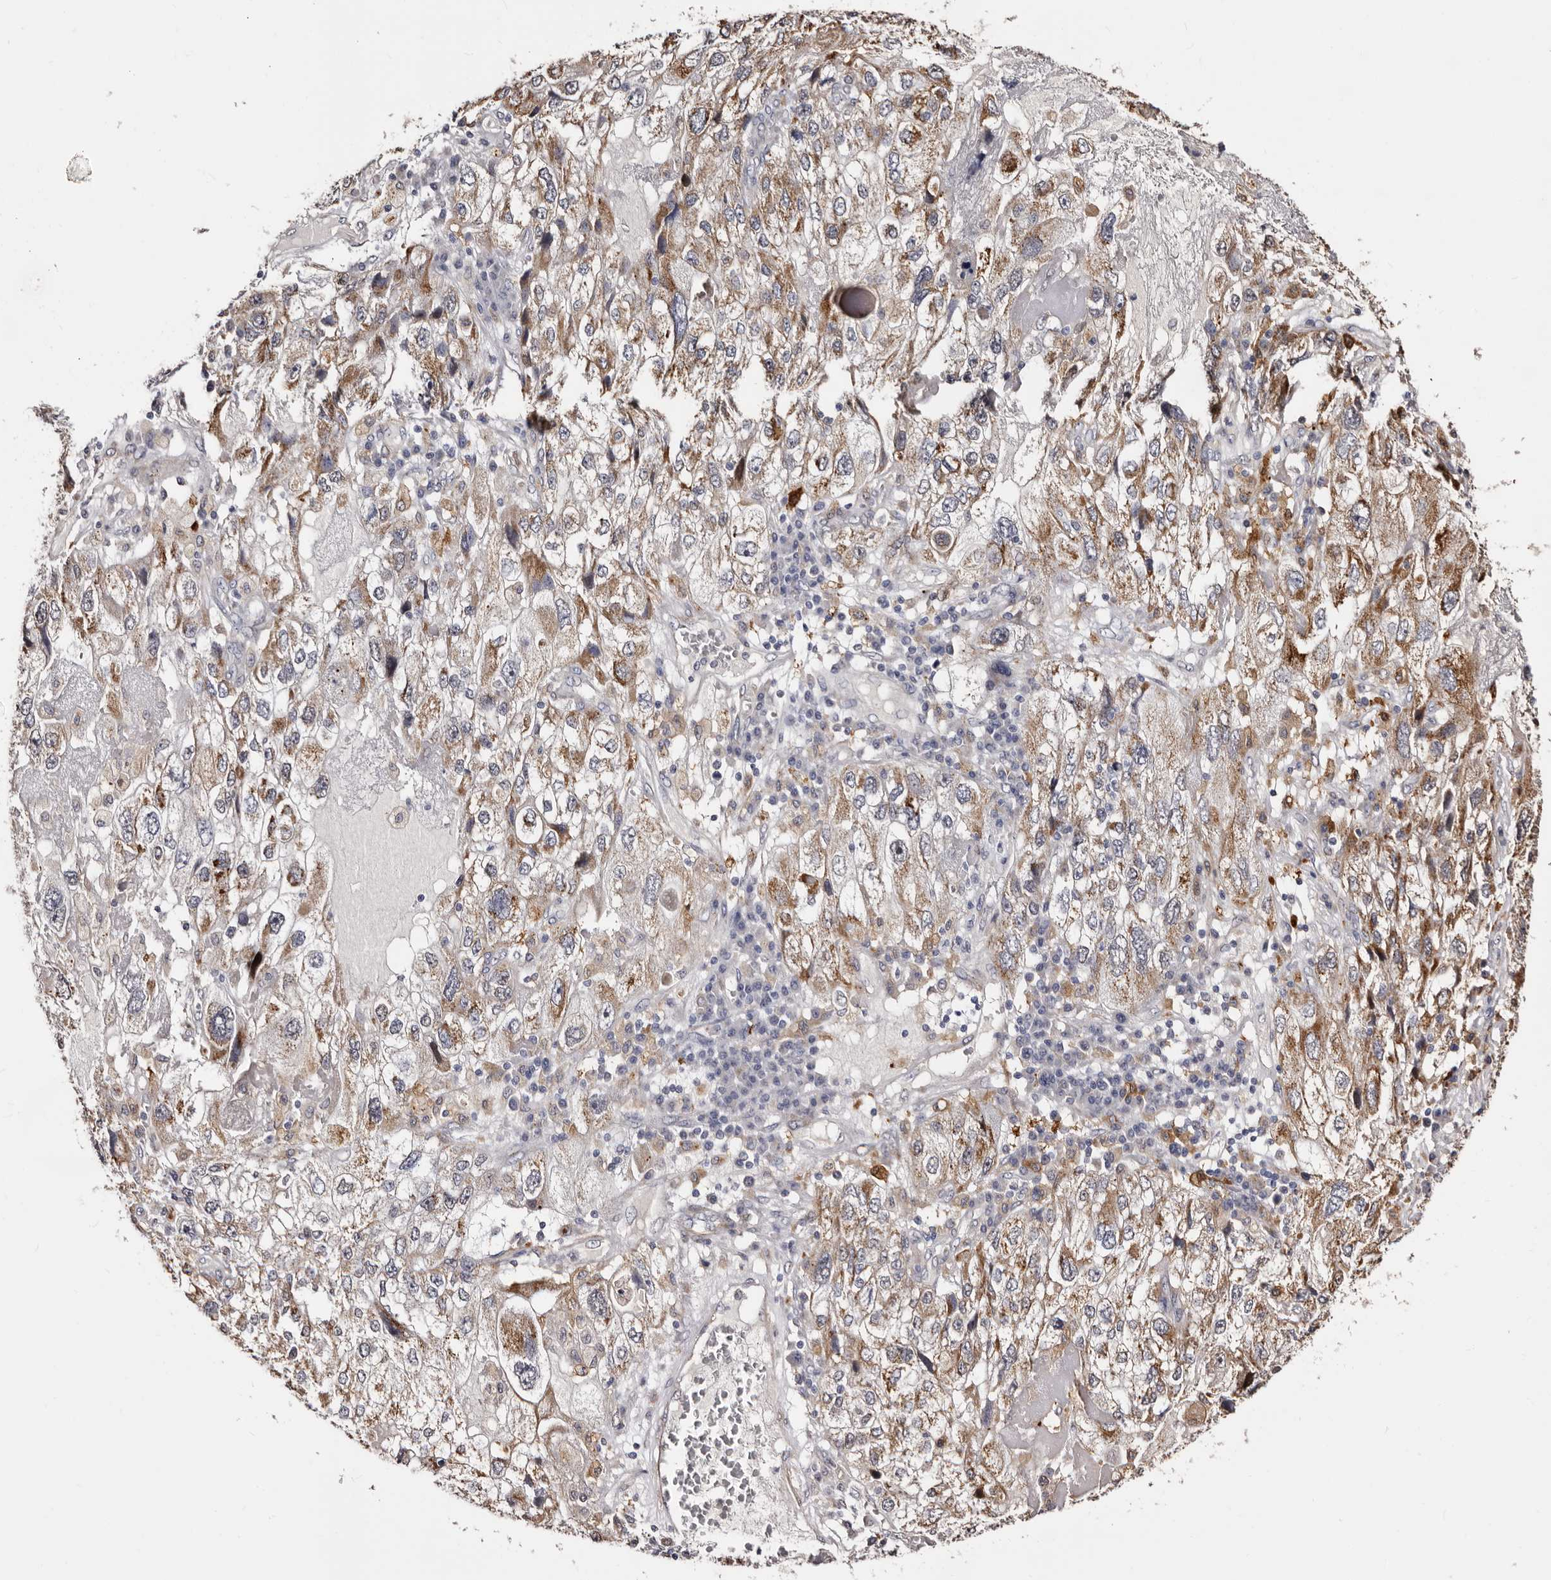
{"staining": {"intensity": "moderate", "quantity": "<25%", "location": "cytoplasmic/membranous"}, "tissue": "endometrial cancer", "cell_type": "Tumor cells", "image_type": "cancer", "snomed": [{"axis": "morphology", "description": "Adenocarcinoma, NOS"}, {"axis": "topography", "description": "Endometrium"}], "caption": "Tumor cells show low levels of moderate cytoplasmic/membranous staining in about <25% of cells in human endometrial cancer (adenocarcinoma).", "gene": "PTAFR", "patient": {"sex": "female", "age": 49}}